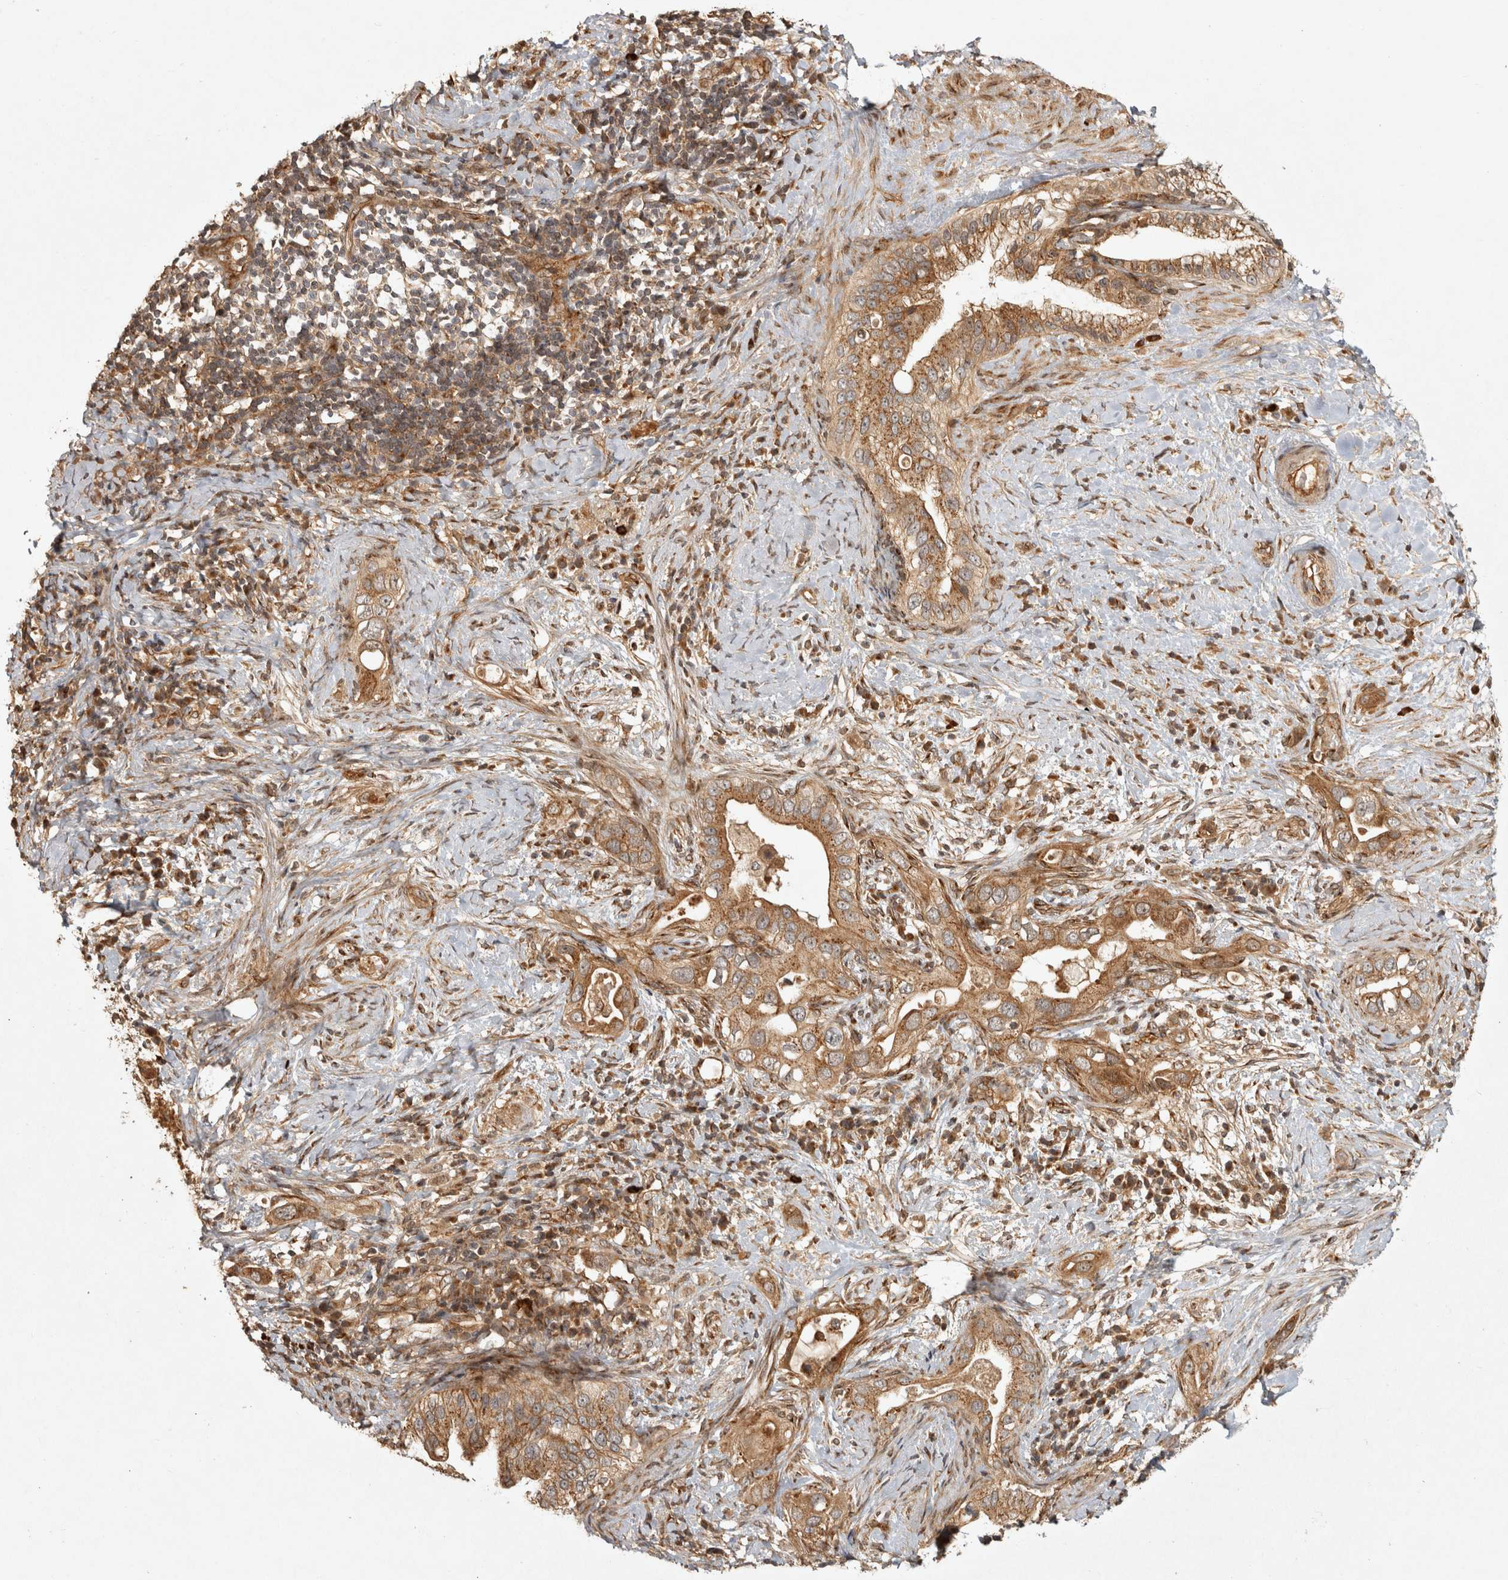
{"staining": {"intensity": "moderate", "quantity": ">75%", "location": "cytoplasmic/membranous"}, "tissue": "pancreatic cancer", "cell_type": "Tumor cells", "image_type": "cancer", "snomed": [{"axis": "morphology", "description": "Inflammation, NOS"}, {"axis": "morphology", "description": "Adenocarcinoma, NOS"}, {"axis": "topography", "description": "Pancreas"}], "caption": "Adenocarcinoma (pancreatic) stained for a protein displays moderate cytoplasmic/membranous positivity in tumor cells.", "gene": "CAMSAP2", "patient": {"sex": "female", "age": 56}}